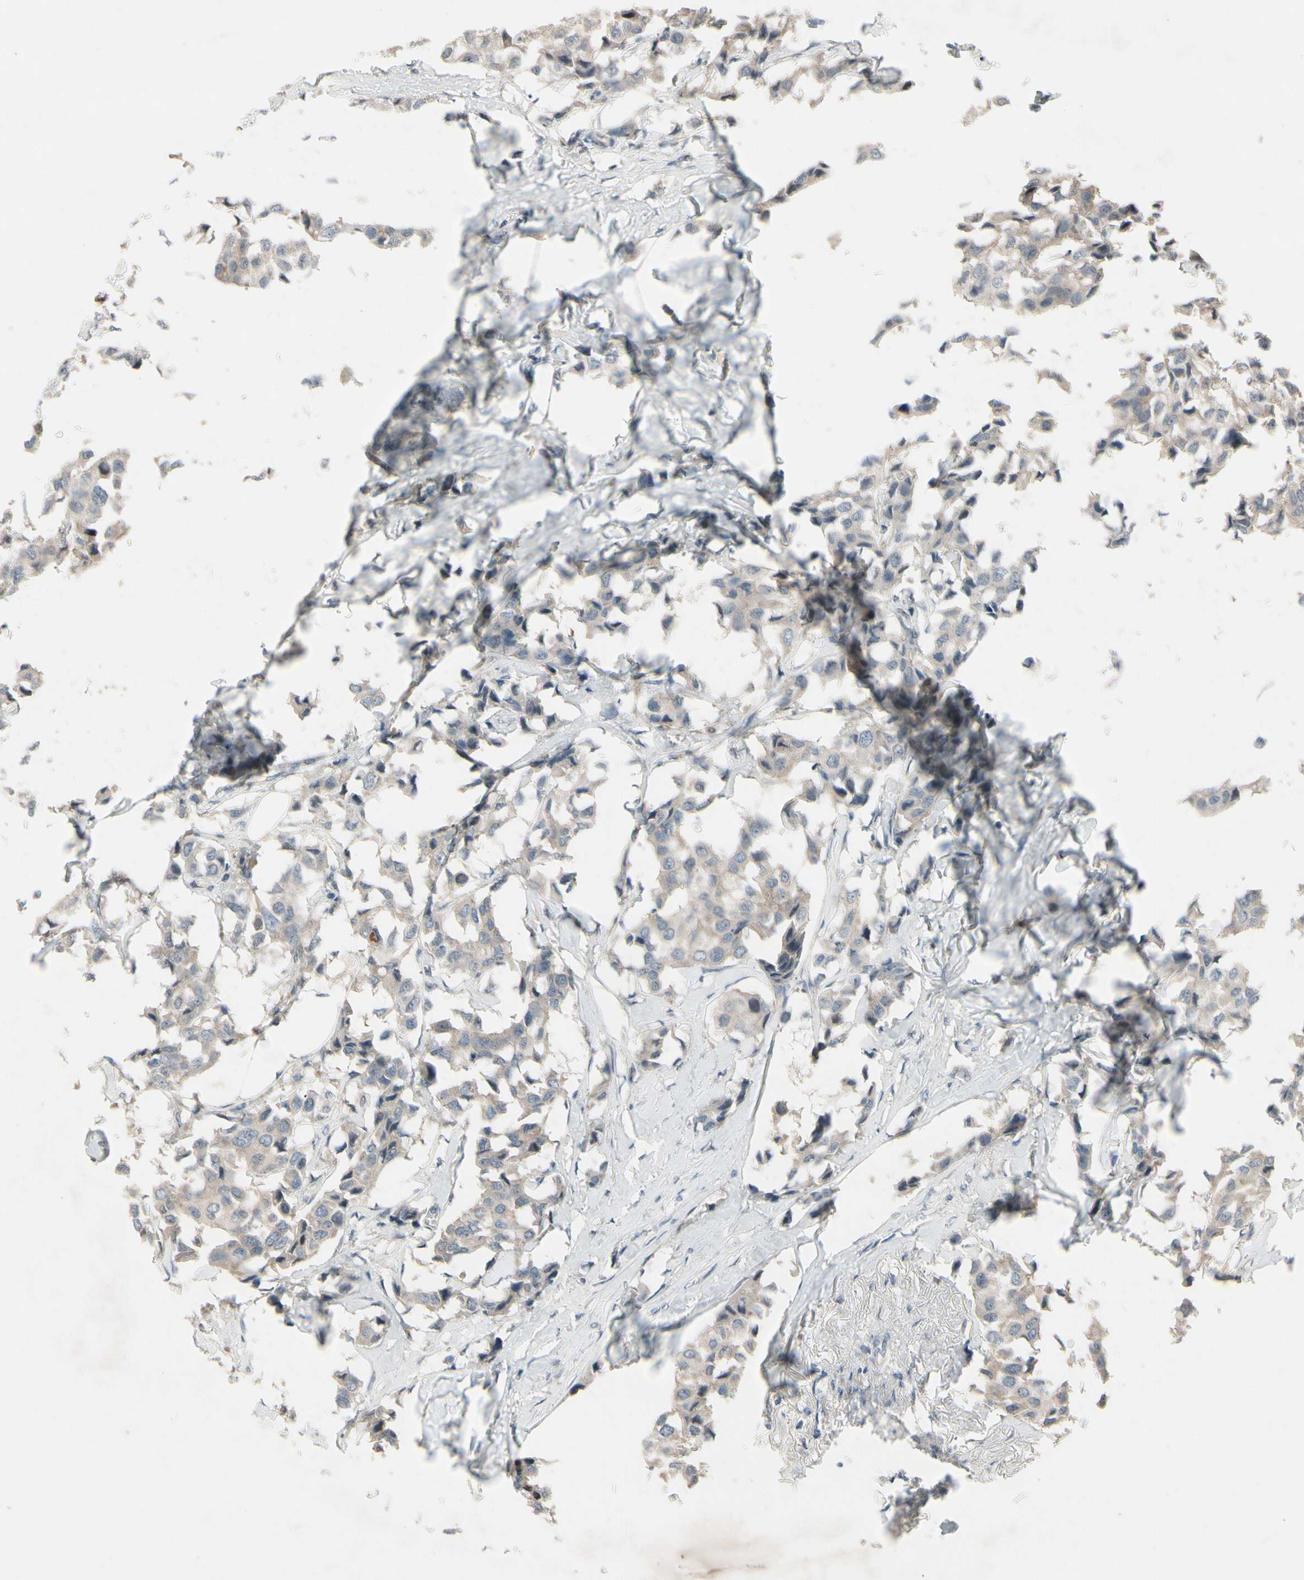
{"staining": {"intensity": "weak", "quantity": ">75%", "location": "cytoplasmic/membranous"}, "tissue": "breast cancer", "cell_type": "Tumor cells", "image_type": "cancer", "snomed": [{"axis": "morphology", "description": "Duct carcinoma"}, {"axis": "topography", "description": "Breast"}], "caption": "Immunohistochemistry (IHC) (DAB (3,3'-diaminobenzidine)) staining of human intraductal carcinoma (breast) exhibits weak cytoplasmic/membranous protein positivity in about >75% of tumor cells.", "gene": "NSF", "patient": {"sex": "female", "age": 80}}